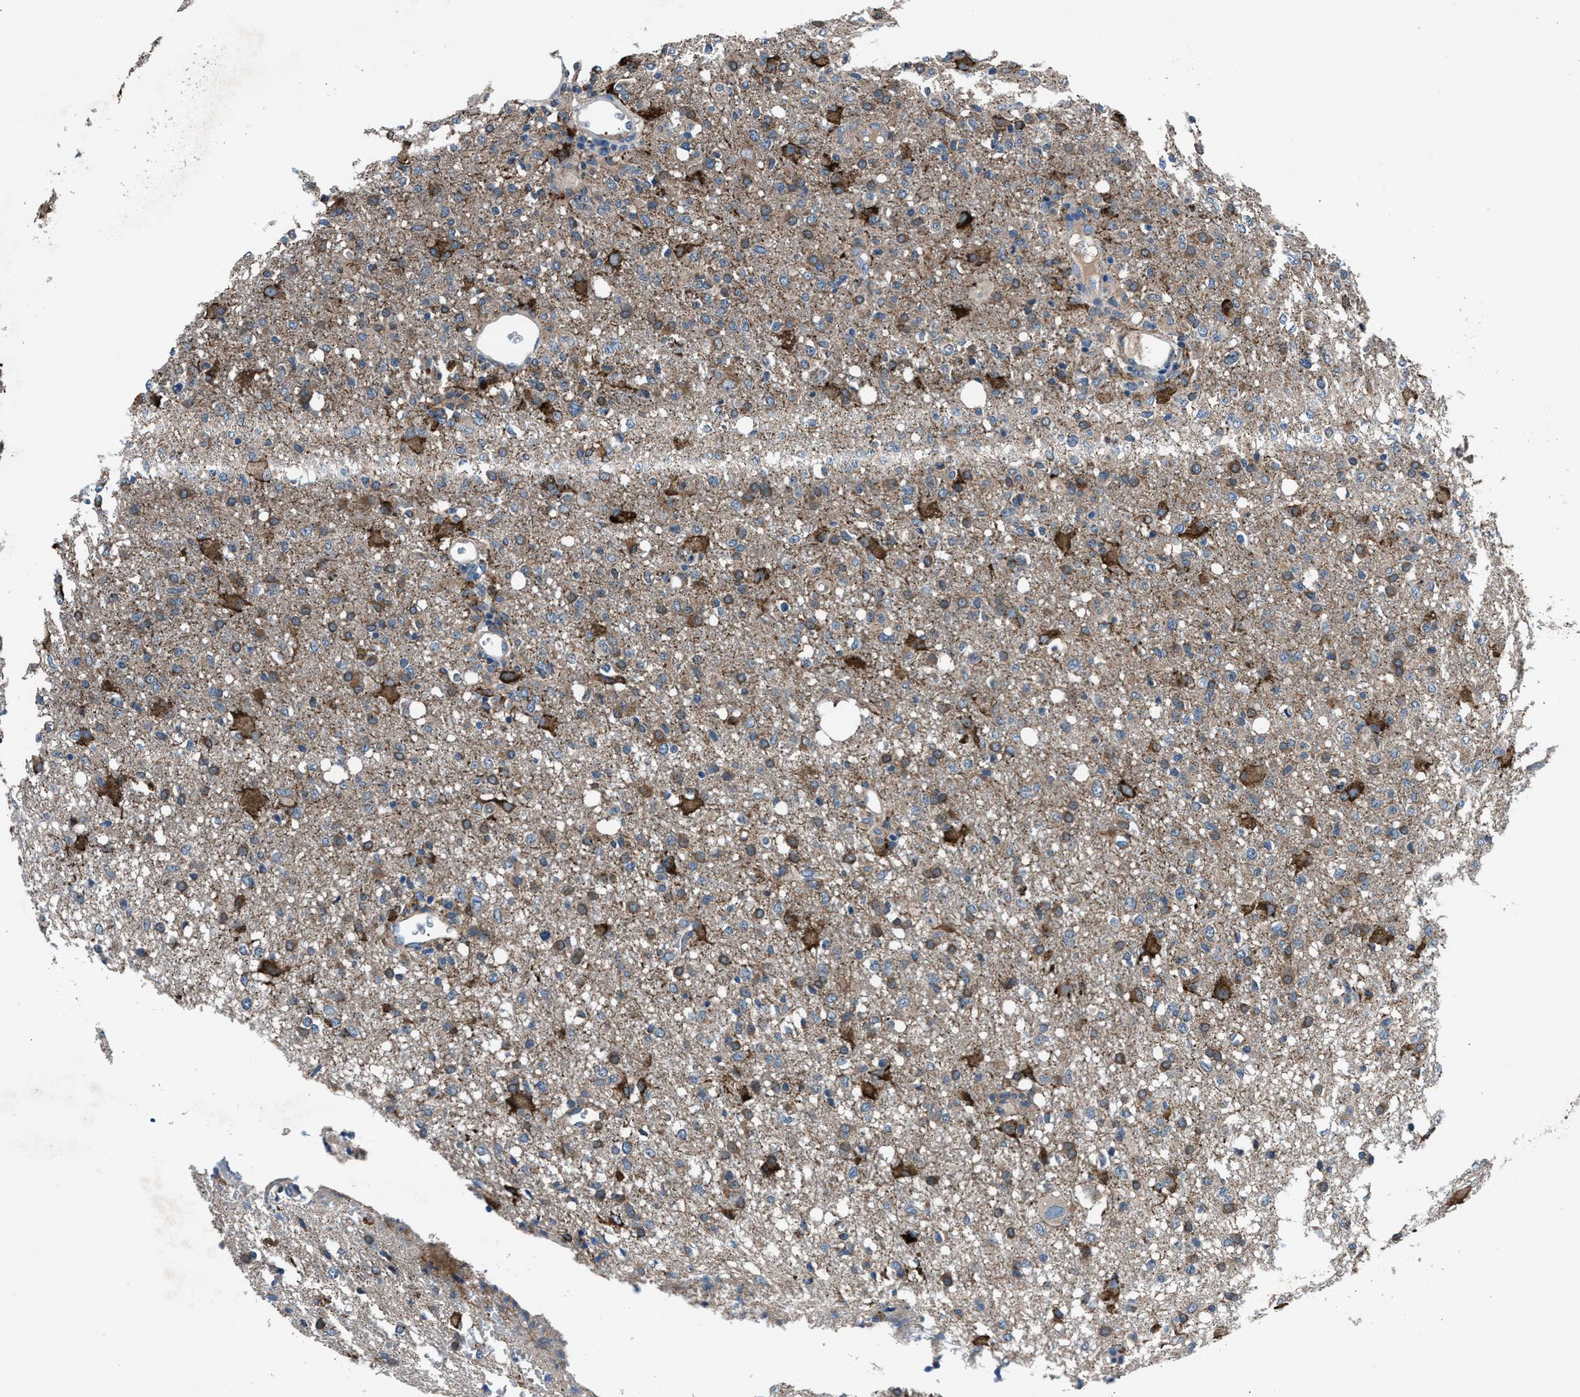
{"staining": {"intensity": "weak", "quantity": ">75%", "location": "cytoplasmic/membranous"}, "tissue": "glioma", "cell_type": "Tumor cells", "image_type": "cancer", "snomed": [{"axis": "morphology", "description": "Glioma, malignant, High grade"}, {"axis": "topography", "description": "Brain"}], "caption": "Immunohistochemical staining of human glioma demonstrates low levels of weak cytoplasmic/membranous expression in about >75% of tumor cells. (Stains: DAB (3,3'-diaminobenzidine) in brown, nuclei in blue, Microscopy: brightfield microscopy at high magnification).", "gene": "PRTFDC1", "patient": {"sex": "female", "age": 57}}